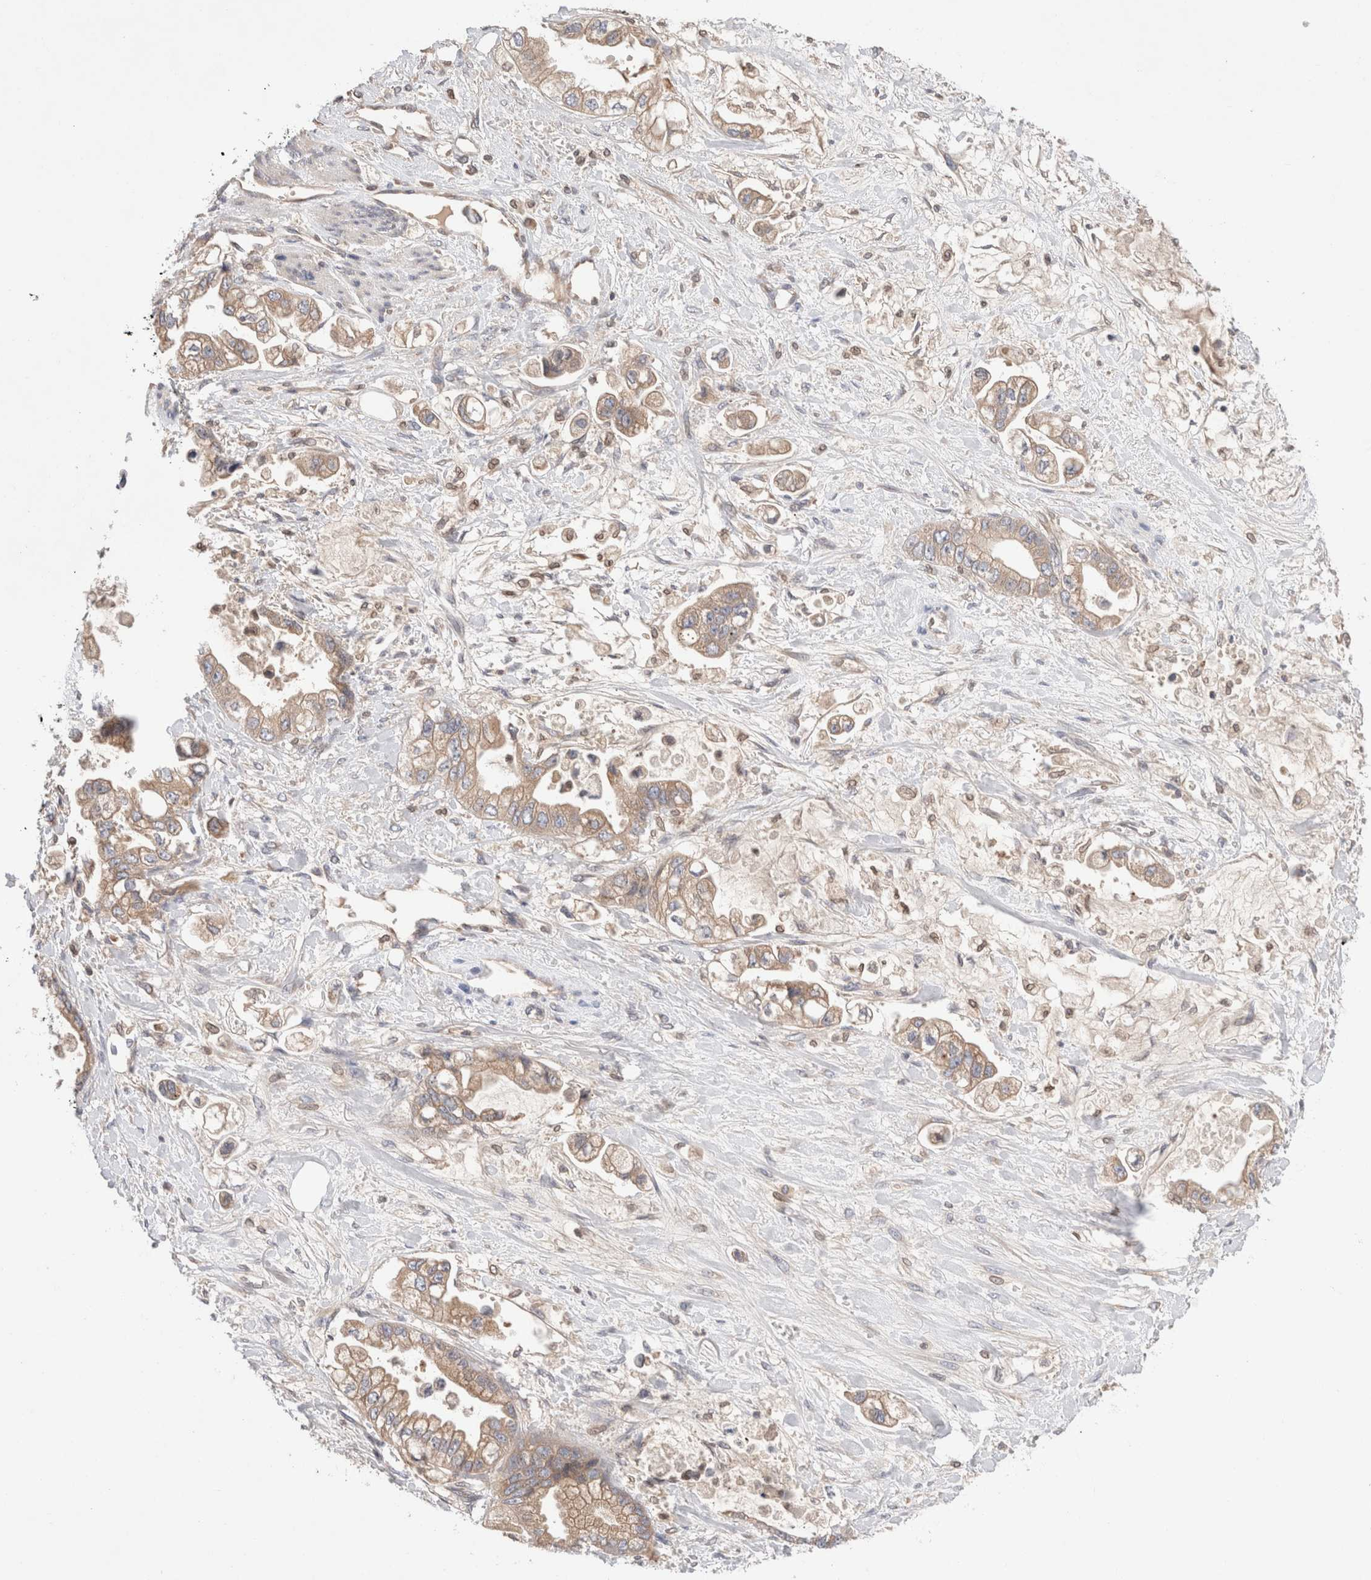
{"staining": {"intensity": "moderate", "quantity": ">75%", "location": "cytoplasmic/membranous"}, "tissue": "stomach cancer", "cell_type": "Tumor cells", "image_type": "cancer", "snomed": [{"axis": "morphology", "description": "Adenocarcinoma, NOS"}, {"axis": "topography", "description": "Stomach"}], "caption": "Human stomach cancer stained with a protein marker displays moderate staining in tumor cells.", "gene": "SIKE1", "patient": {"sex": "male", "age": 62}}